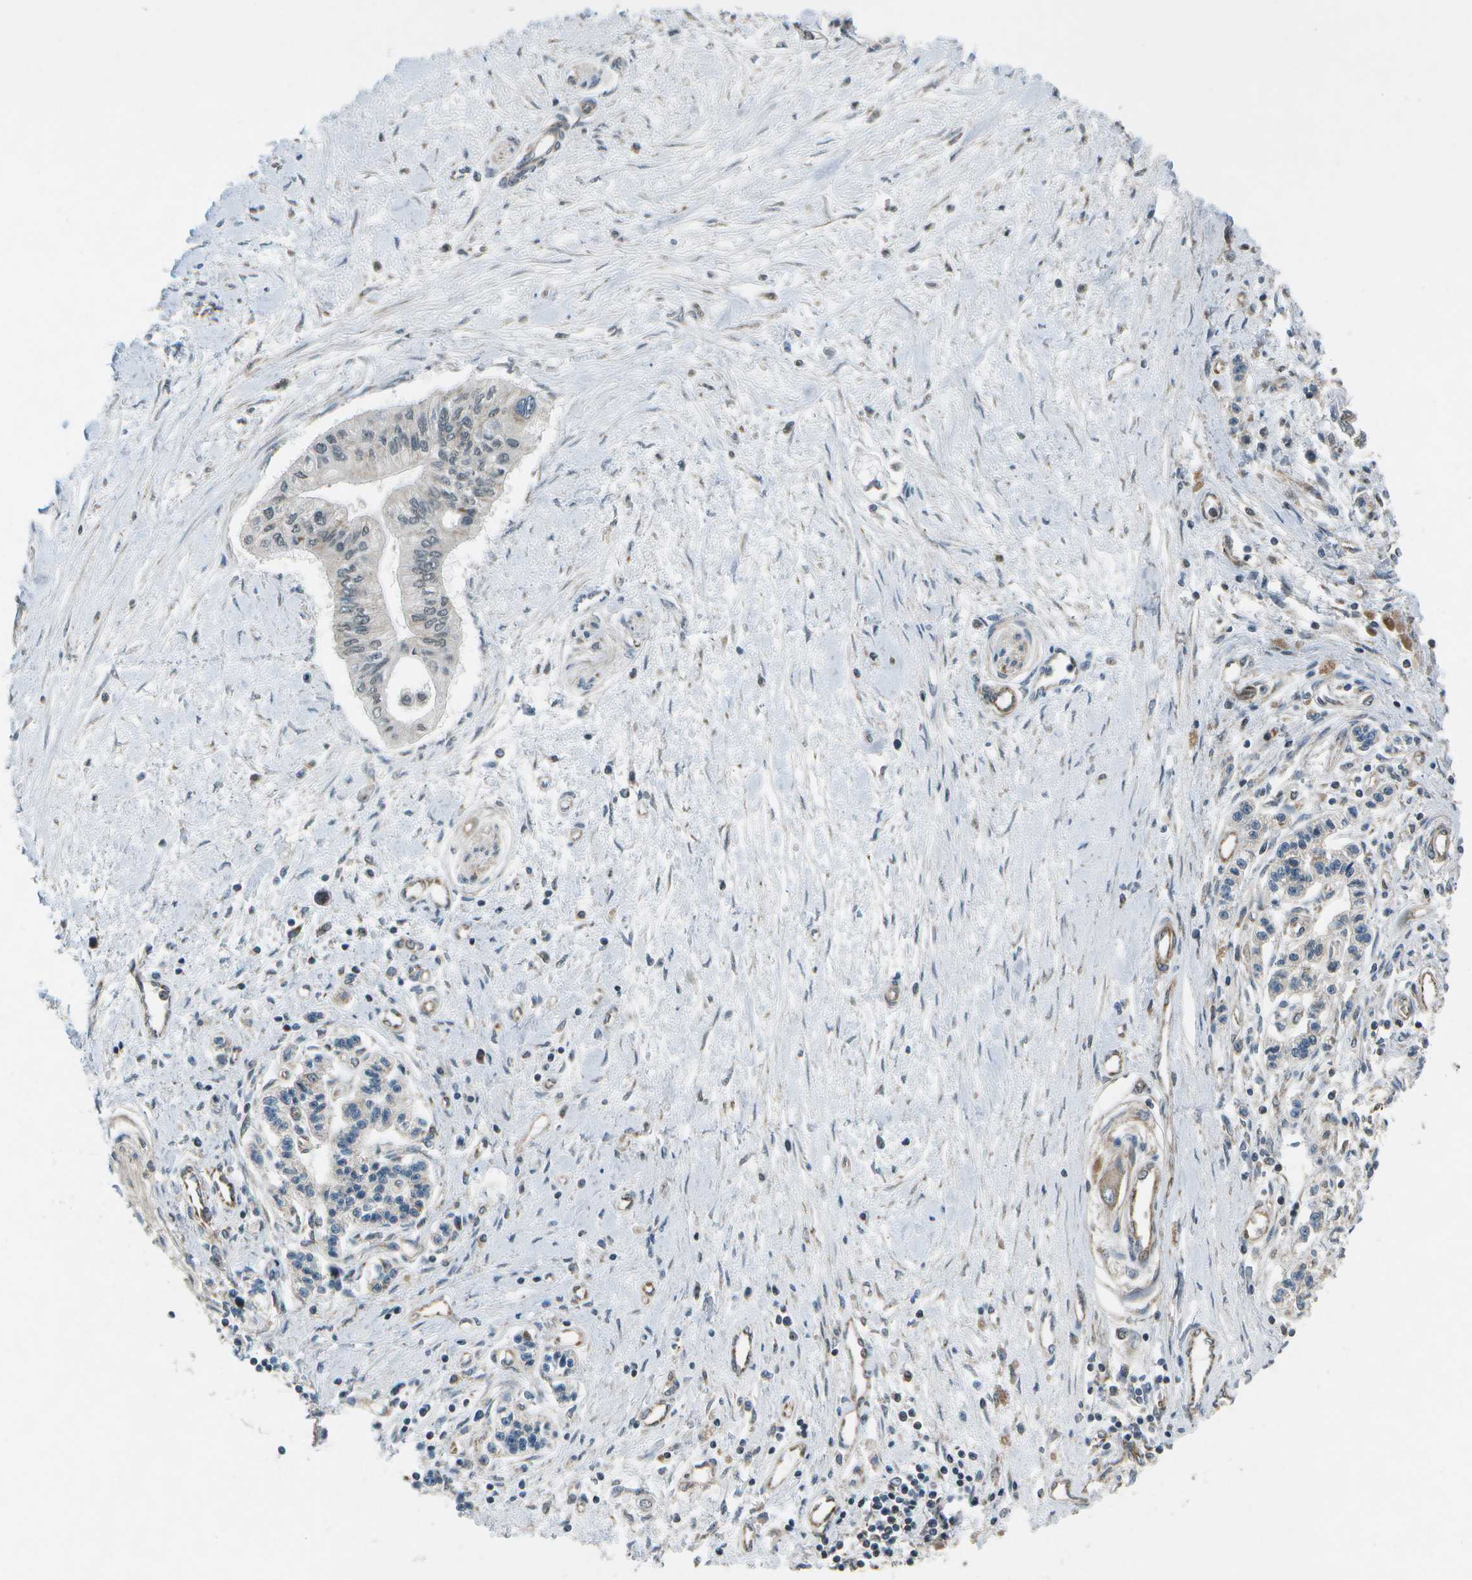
{"staining": {"intensity": "negative", "quantity": "none", "location": "none"}, "tissue": "pancreatic cancer", "cell_type": "Tumor cells", "image_type": "cancer", "snomed": [{"axis": "morphology", "description": "Adenocarcinoma, NOS"}, {"axis": "topography", "description": "Pancreas"}], "caption": "A high-resolution image shows immunohistochemistry (IHC) staining of pancreatic cancer (adenocarcinoma), which exhibits no significant expression in tumor cells.", "gene": "EIF2AK1", "patient": {"sex": "female", "age": 77}}